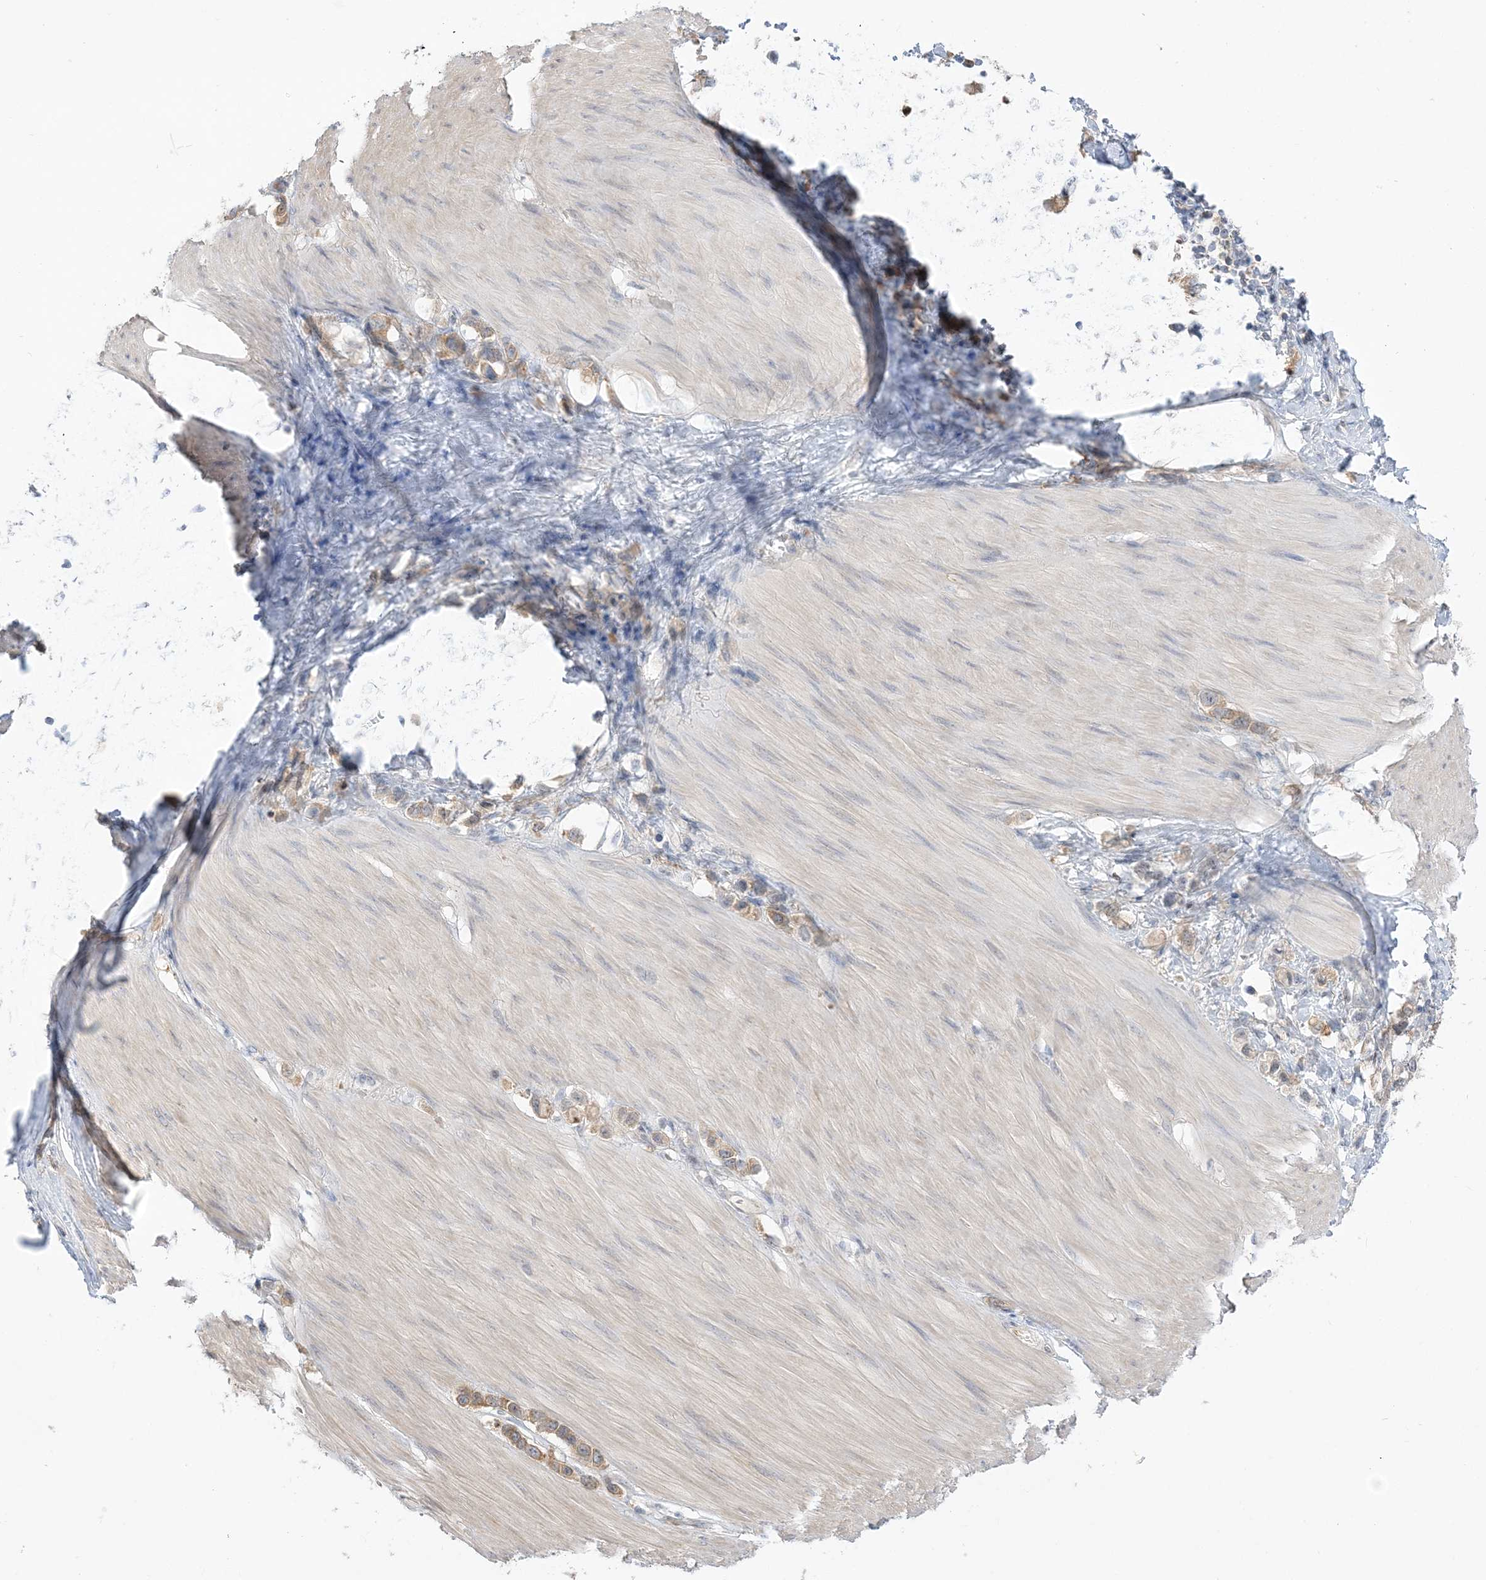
{"staining": {"intensity": "weak", "quantity": "25%-75%", "location": "cytoplasmic/membranous"}, "tissue": "stomach cancer", "cell_type": "Tumor cells", "image_type": "cancer", "snomed": [{"axis": "morphology", "description": "Adenocarcinoma, NOS"}, {"axis": "topography", "description": "Stomach"}], "caption": "A photomicrograph of stomach cancer (adenocarcinoma) stained for a protein shows weak cytoplasmic/membranous brown staining in tumor cells. Immunohistochemistry (ihc) stains the protein in brown and the nuclei are stained blue.", "gene": "THADA", "patient": {"sex": "female", "age": 65}}